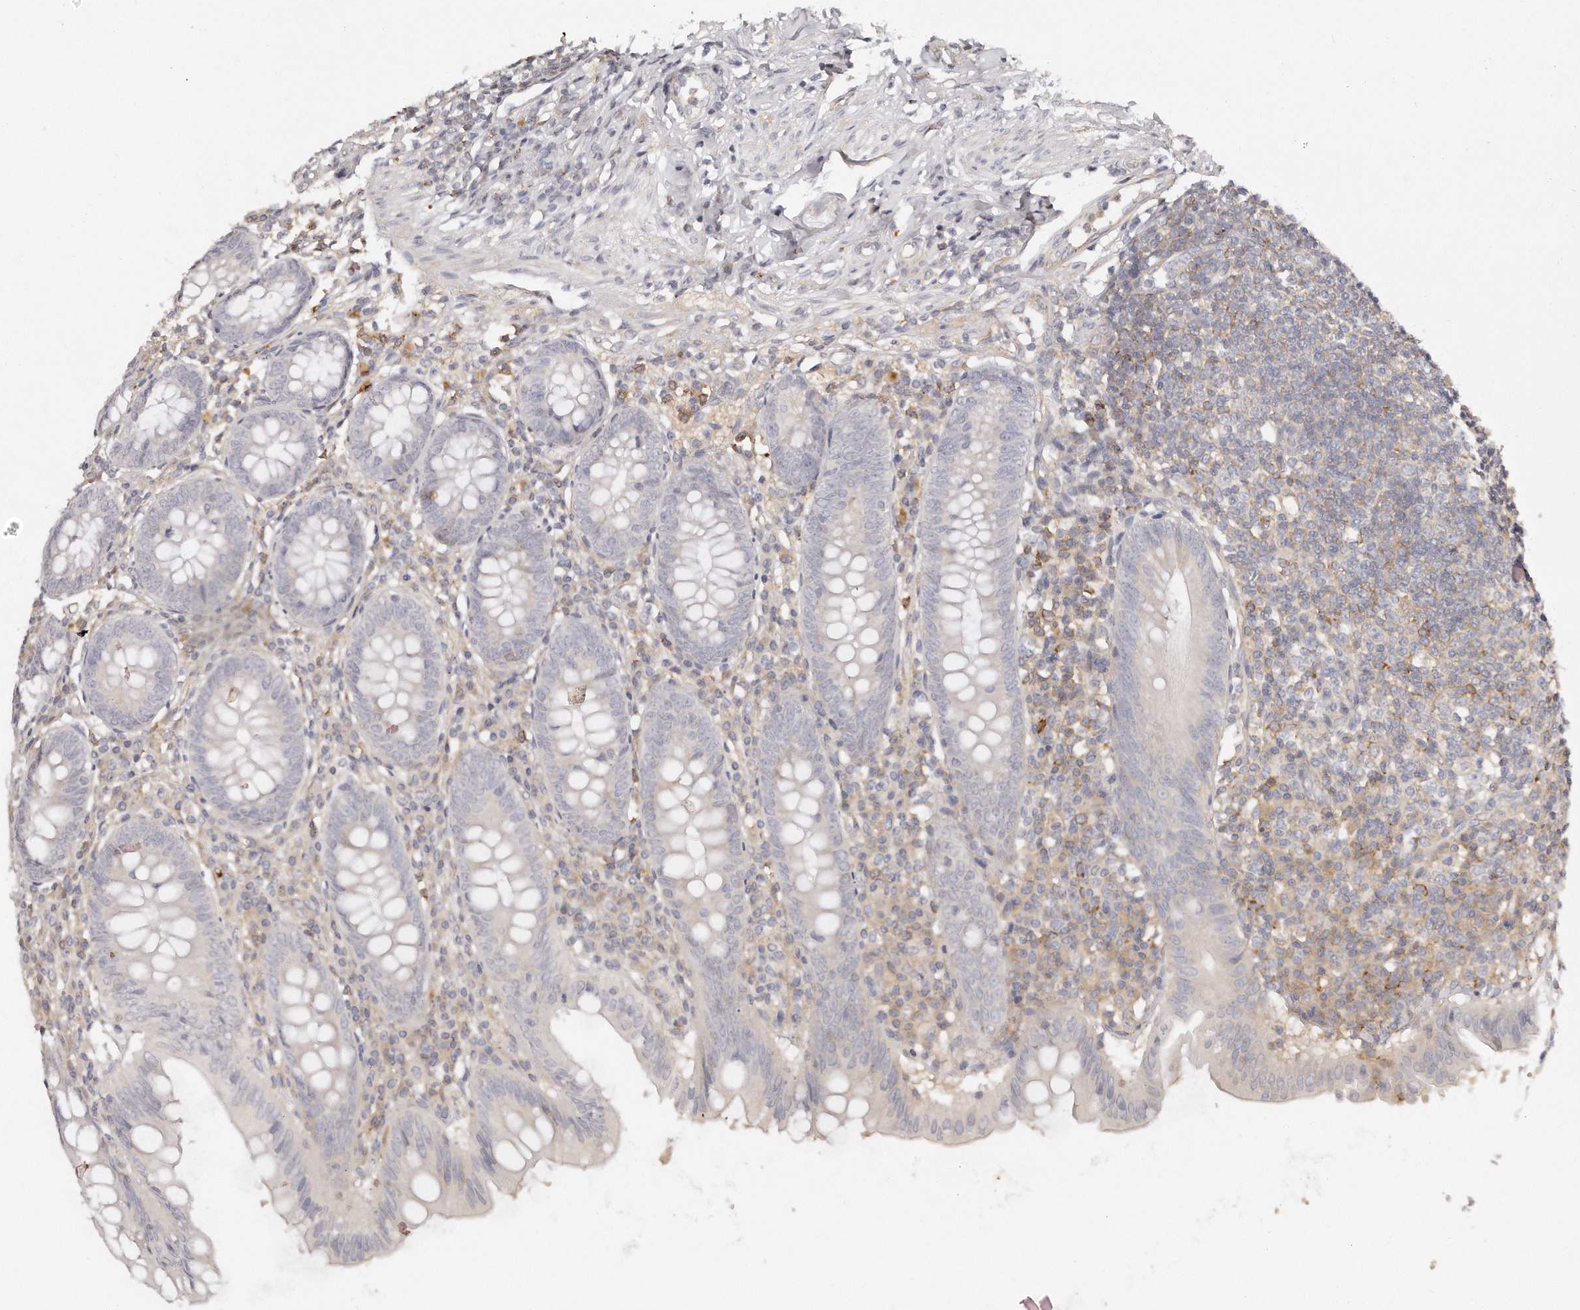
{"staining": {"intensity": "negative", "quantity": "none", "location": "none"}, "tissue": "appendix", "cell_type": "Glandular cells", "image_type": "normal", "snomed": [{"axis": "morphology", "description": "Normal tissue, NOS"}, {"axis": "topography", "description": "Appendix"}], "caption": "The image shows no significant positivity in glandular cells of appendix.", "gene": "TTLL4", "patient": {"sex": "female", "age": 54}}